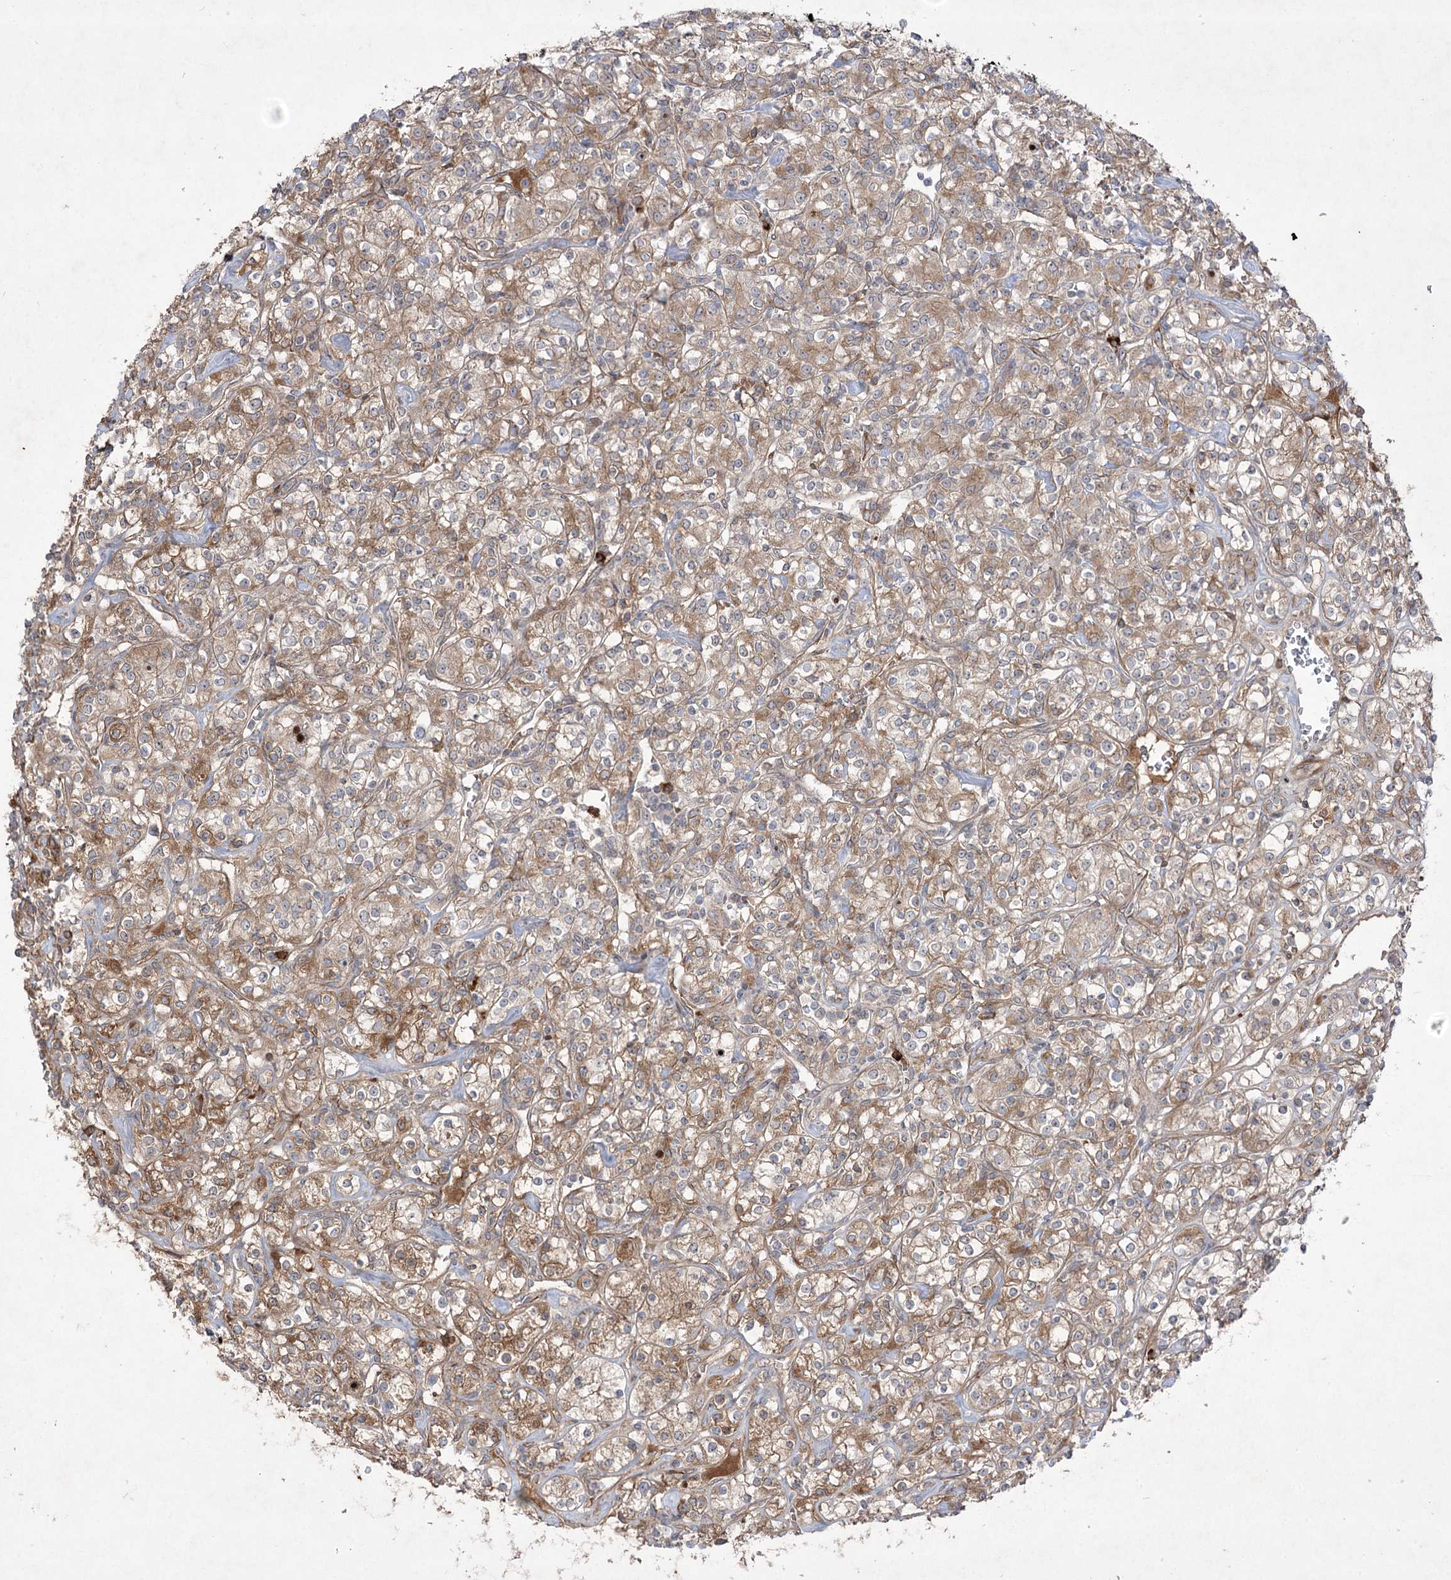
{"staining": {"intensity": "moderate", "quantity": ">75%", "location": "cytoplasmic/membranous"}, "tissue": "renal cancer", "cell_type": "Tumor cells", "image_type": "cancer", "snomed": [{"axis": "morphology", "description": "Adenocarcinoma, NOS"}, {"axis": "topography", "description": "Kidney"}], "caption": "An immunohistochemistry (IHC) micrograph of neoplastic tissue is shown. Protein staining in brown labels moderate cytoplasmic/membranous positivity in renal cancer within tumor cells.", "gene": "PLEKHA5", "patient": {"sex": "male", "age": 77}}